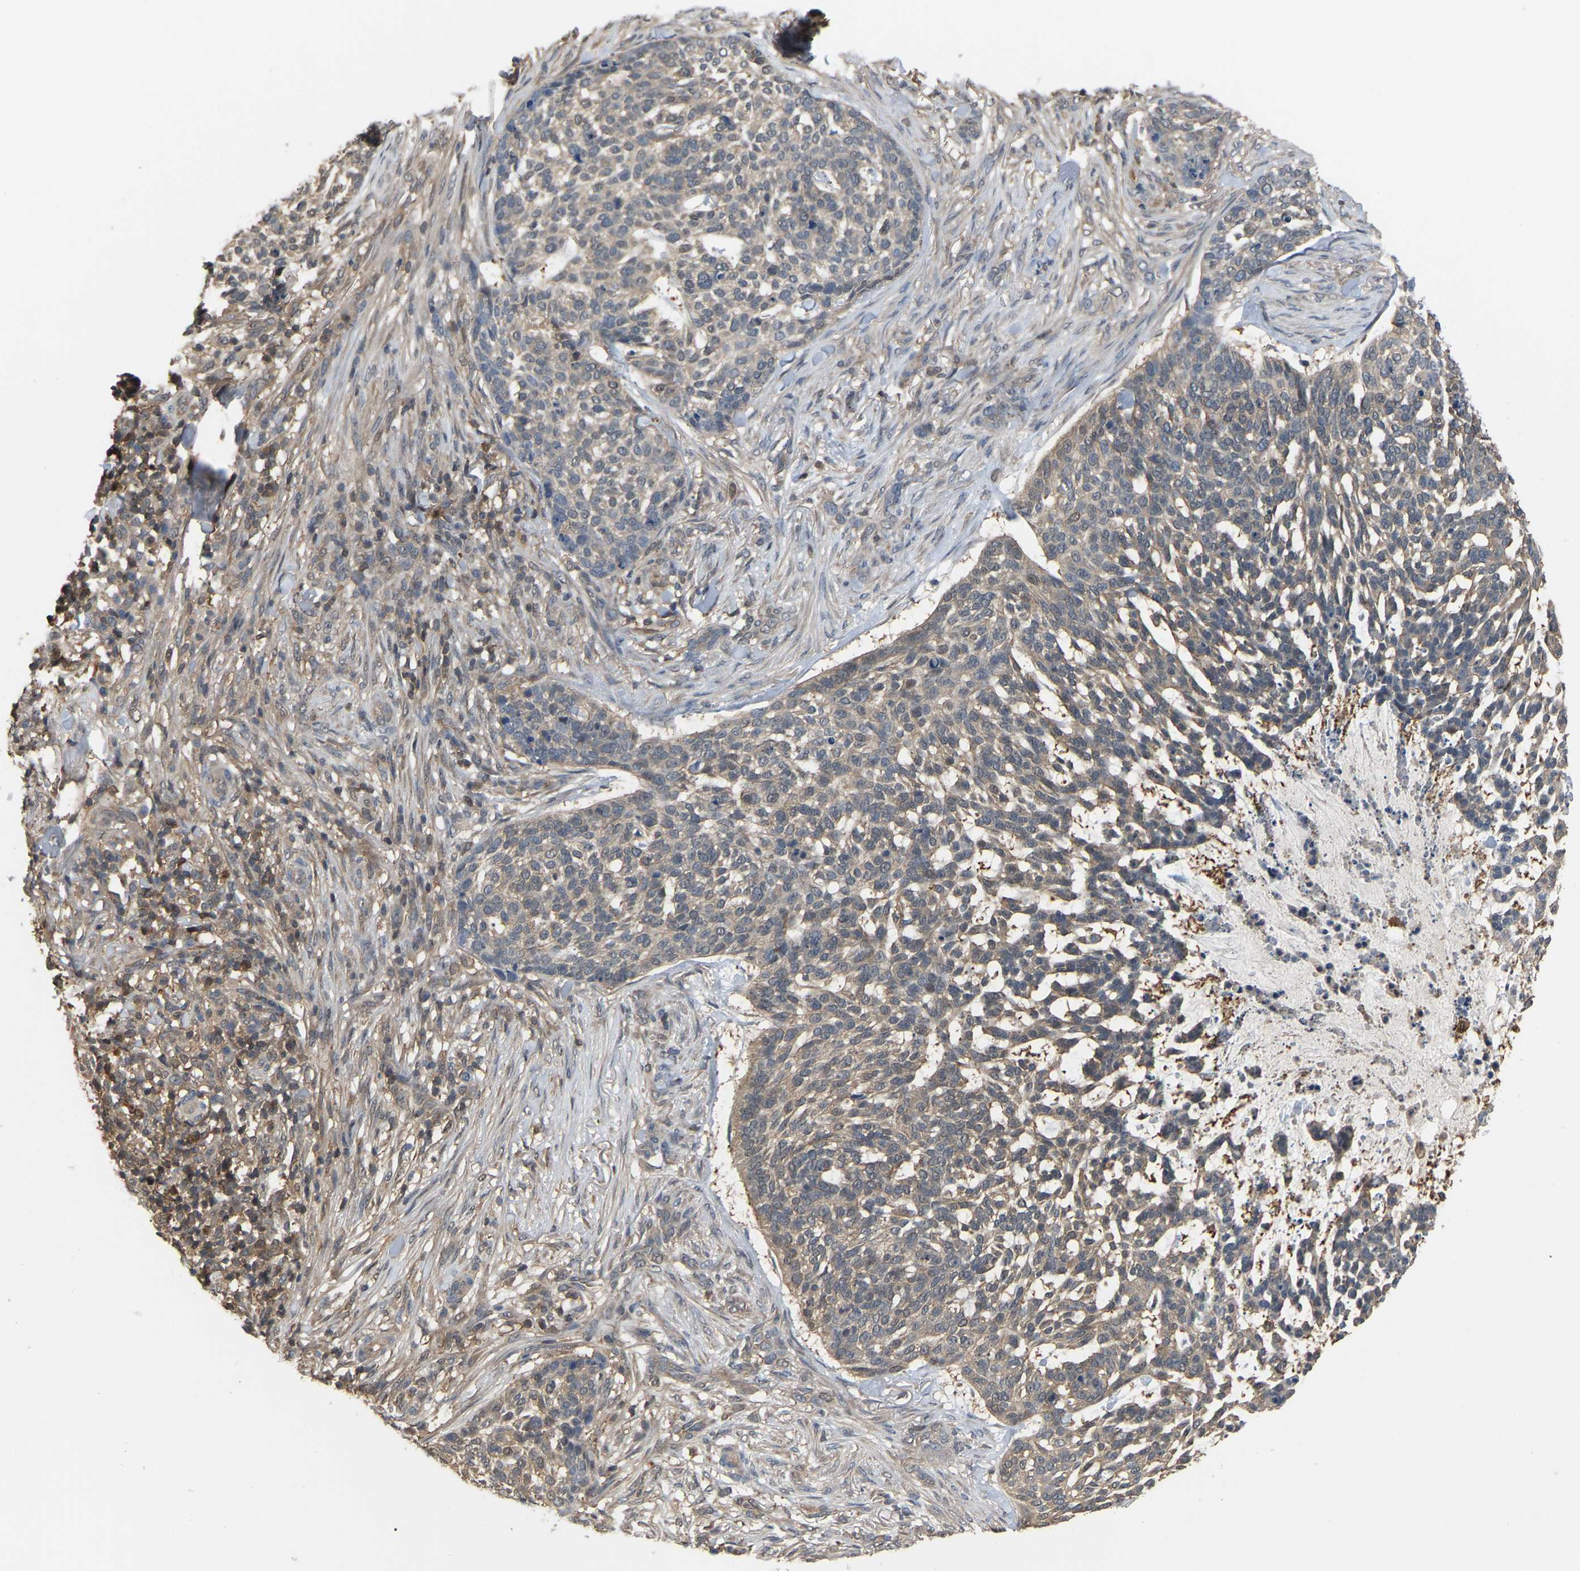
{"staining": {"intensity": "weak", "quantity": "25%-75%", "location": "cytoplasmic/membranous"}, "tissue": "skin cancer", "cell_type": "Tumor cells", "image_type": "cancer", "snomed": [{"axis": "morphology", "description": "Basal cell carcinoma"}, {"axis": "topography", "description": "Skin"}], "caption": "The immunohistochemical stain labels weak cytoplasmic/membranous expression in tumor cells of skin cancer (basal cell carcinoma) tissue. The protein is stained brown, and the nuclei are stained in blue (DAB (3,3'-diaminobenzidine) IHC with brightfield microscopy, high magnification).", "gene": "MTPN", "patient": {"sex": "female", "age": 64}}